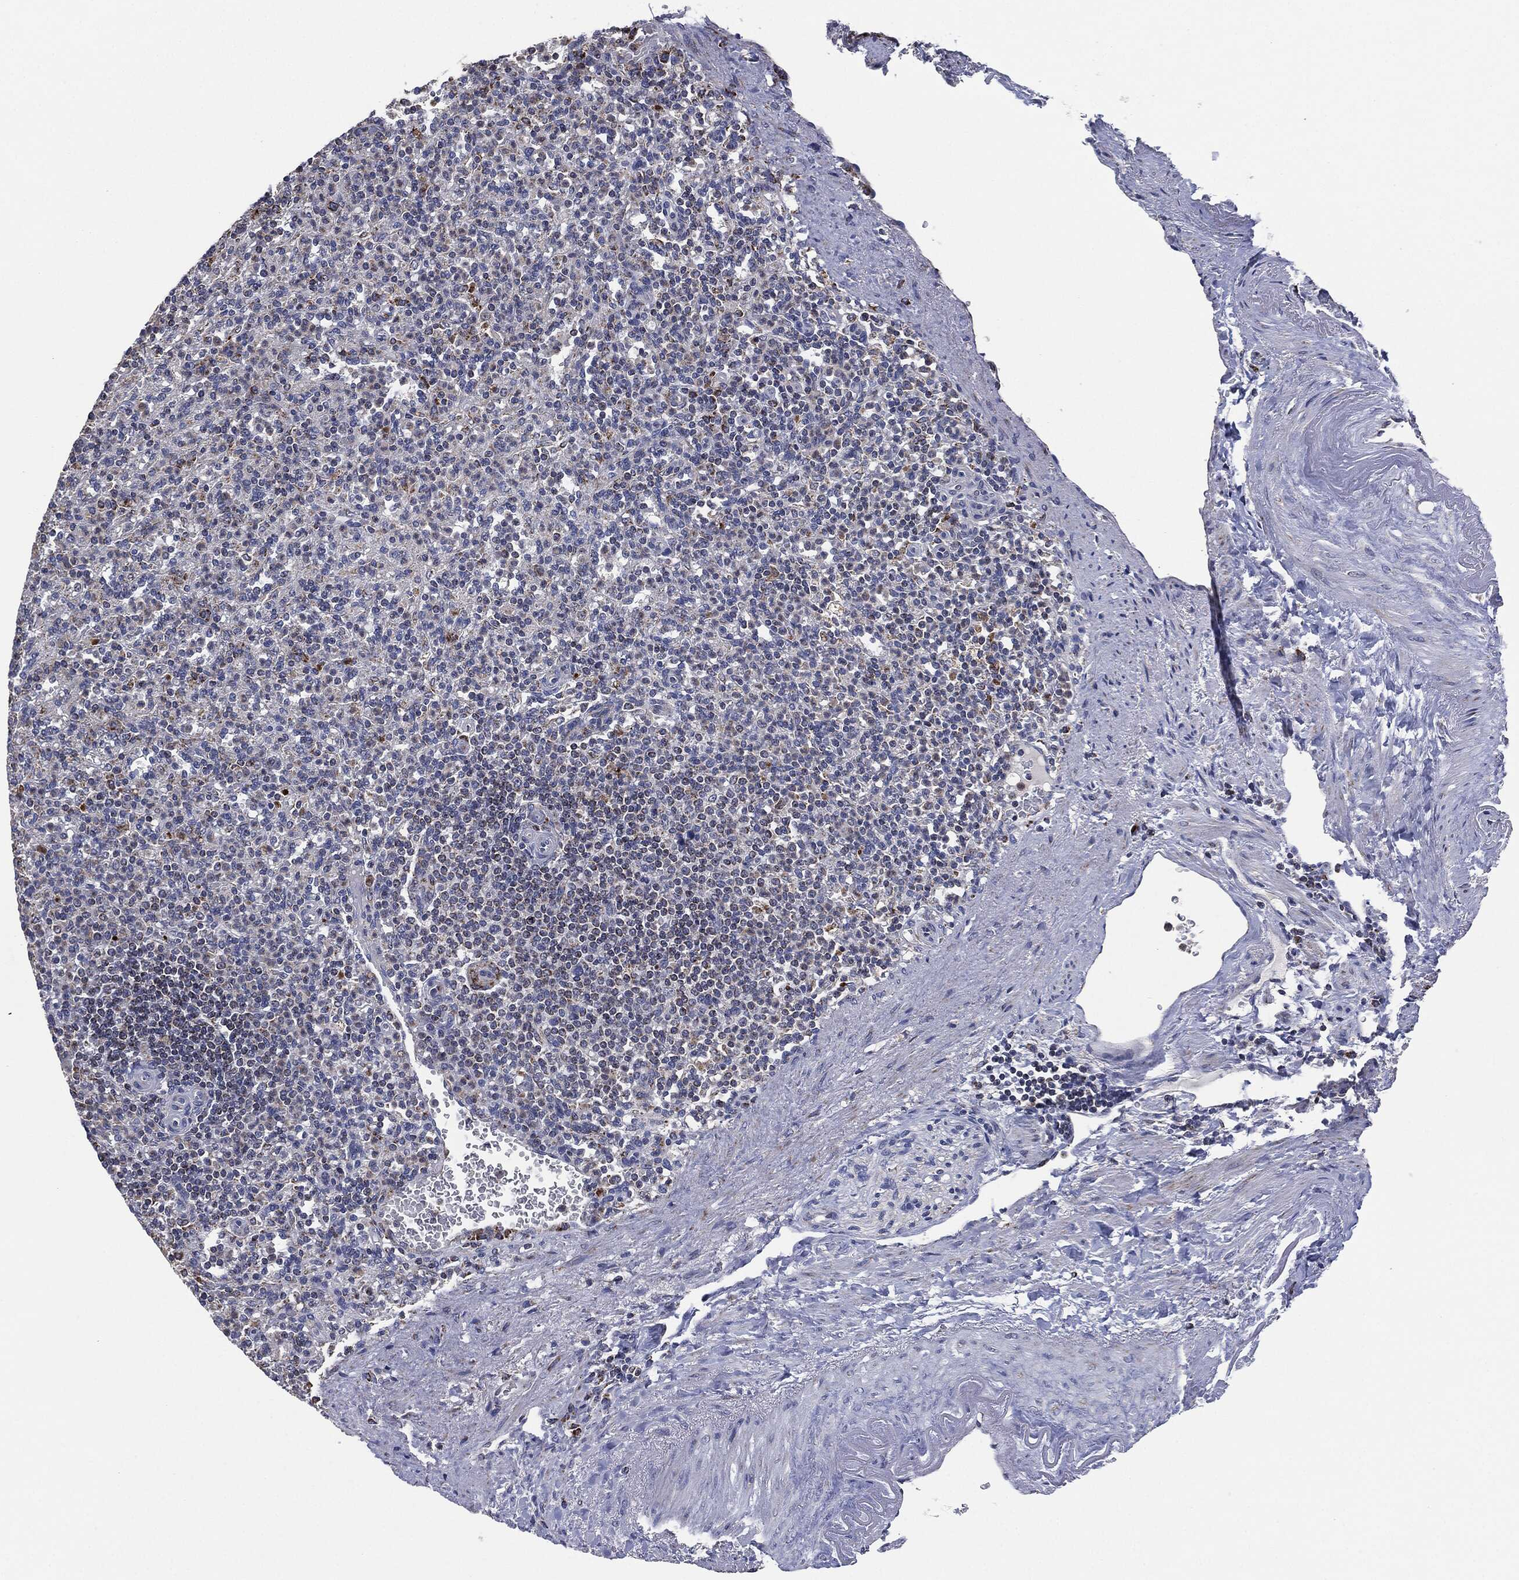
{"staining": {"intensity": "weak", "quantity": "25%-75%", "location": "cytoplasmic/membranous"}, "tissue": "spleen", "cell_type": "Cells in red pulp", "image_type": "normal", "snomed": [{"axis": "morphology", "description": "Normal tissue, NOS"}, {"axis": "topography", "description": "Spleen"}], "caption": "An immunohistochemistry photomicrograph of unremarkable tissue is shown. Protein staining in brown shows weak cytoplasmic/membranous positivity in spleen within cells in red pulp. (DAB (3,3'-diaminobenzidine) = brown stain, brightfield microscopy at high magnification).", "gene": "NDUFV2", "patient": {"sex": "female", "age": 74}}